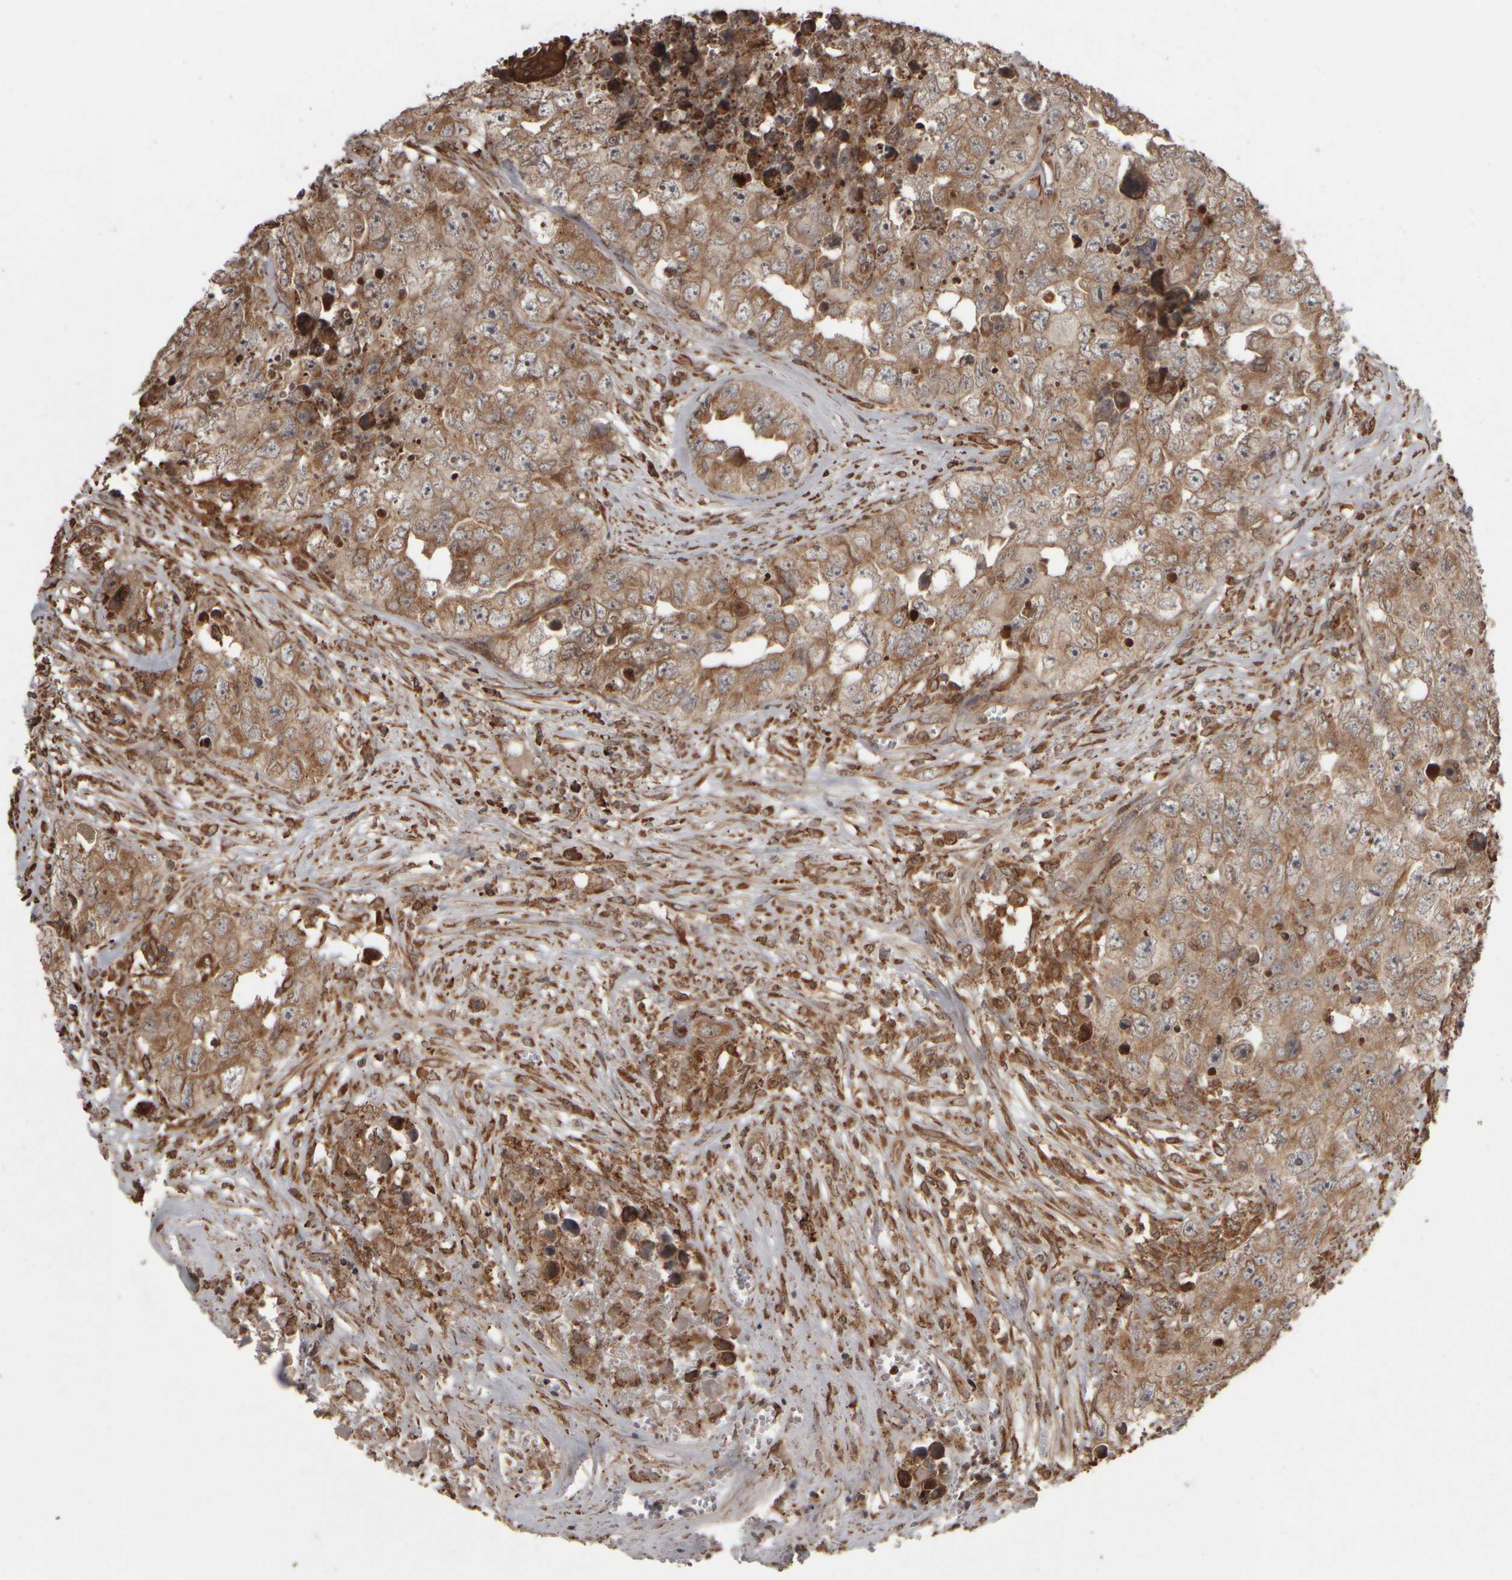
{"staining": {"intensity": "moderate", "quantity": ">75%", "location": "cytoplasmic/membranous"}, "tissue": "testis cancer", "cell_type": "Tumor cells", "image_type": "cancer", "snomed": [{"axis": "morphology", "description": "Seminoma, NOS"}, {"axis": "morphology", "description": "Carcinoma, Embryonal, NOS"}, {"axis": "topography", "description": "Testis"}], "caption": "Immunohistochemistry histopathology image of testis cancer stained for a protein (brown), which exhibits medium levels of moderate cytoplasmic/membranous positivity in approximately >75% of tumor cells.", "gene": "AGBL3", "patient": {"sex": "male", "age": 43}}